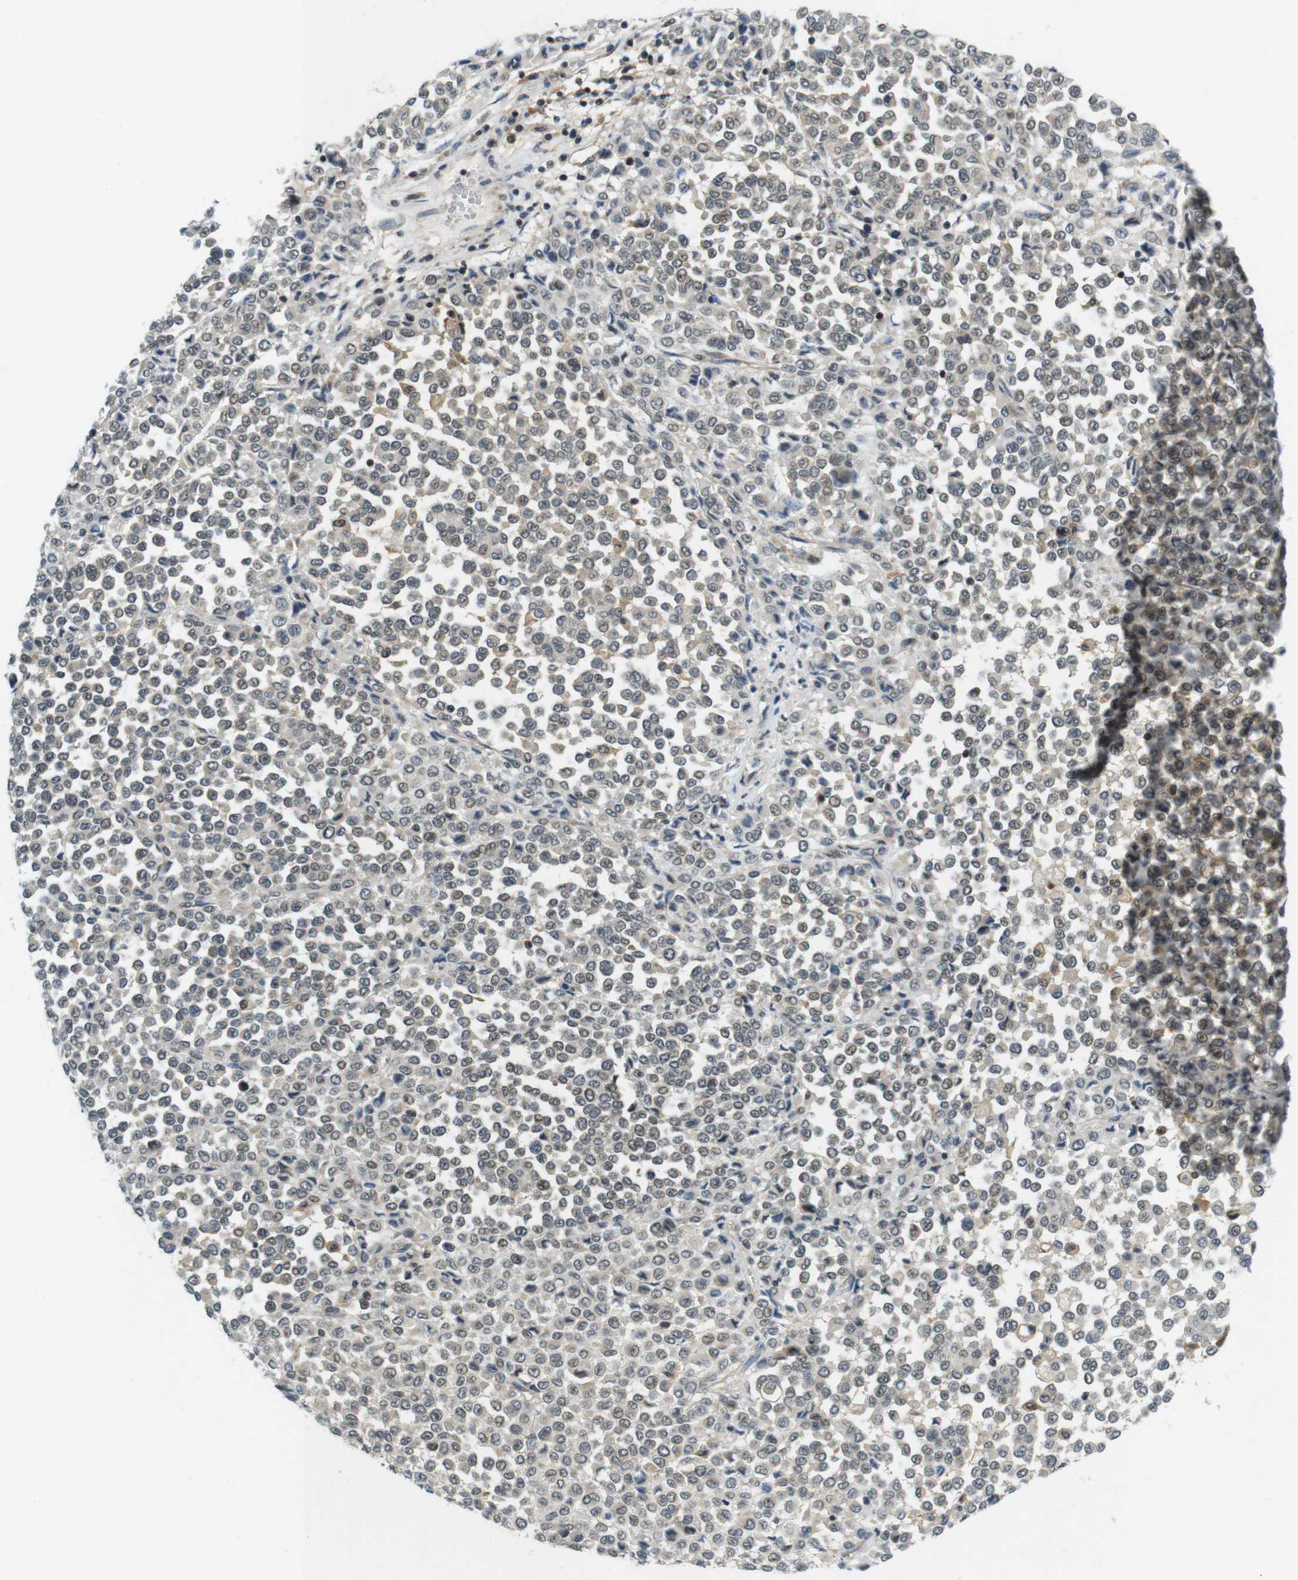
{"staining": {"intensity": "weak", "quantity": "25%-75%", "location": "nuclear"}, "tissue": "melanoma", "cell_type": "Tumor cells", "image_type": "cancer", "snomed": [{"axis": "morphology", "description": "Malignant melanoma, Metastatic site"}, {"axis": "topography", "description": "Pancreas"}], "caption": "A brown stain highlights weak nuclear expression of a protein in malignant melanoma (metastatic site) tumor cells.", "gene": "BRD4", "patient": {"sex": "female", "age": 30}}